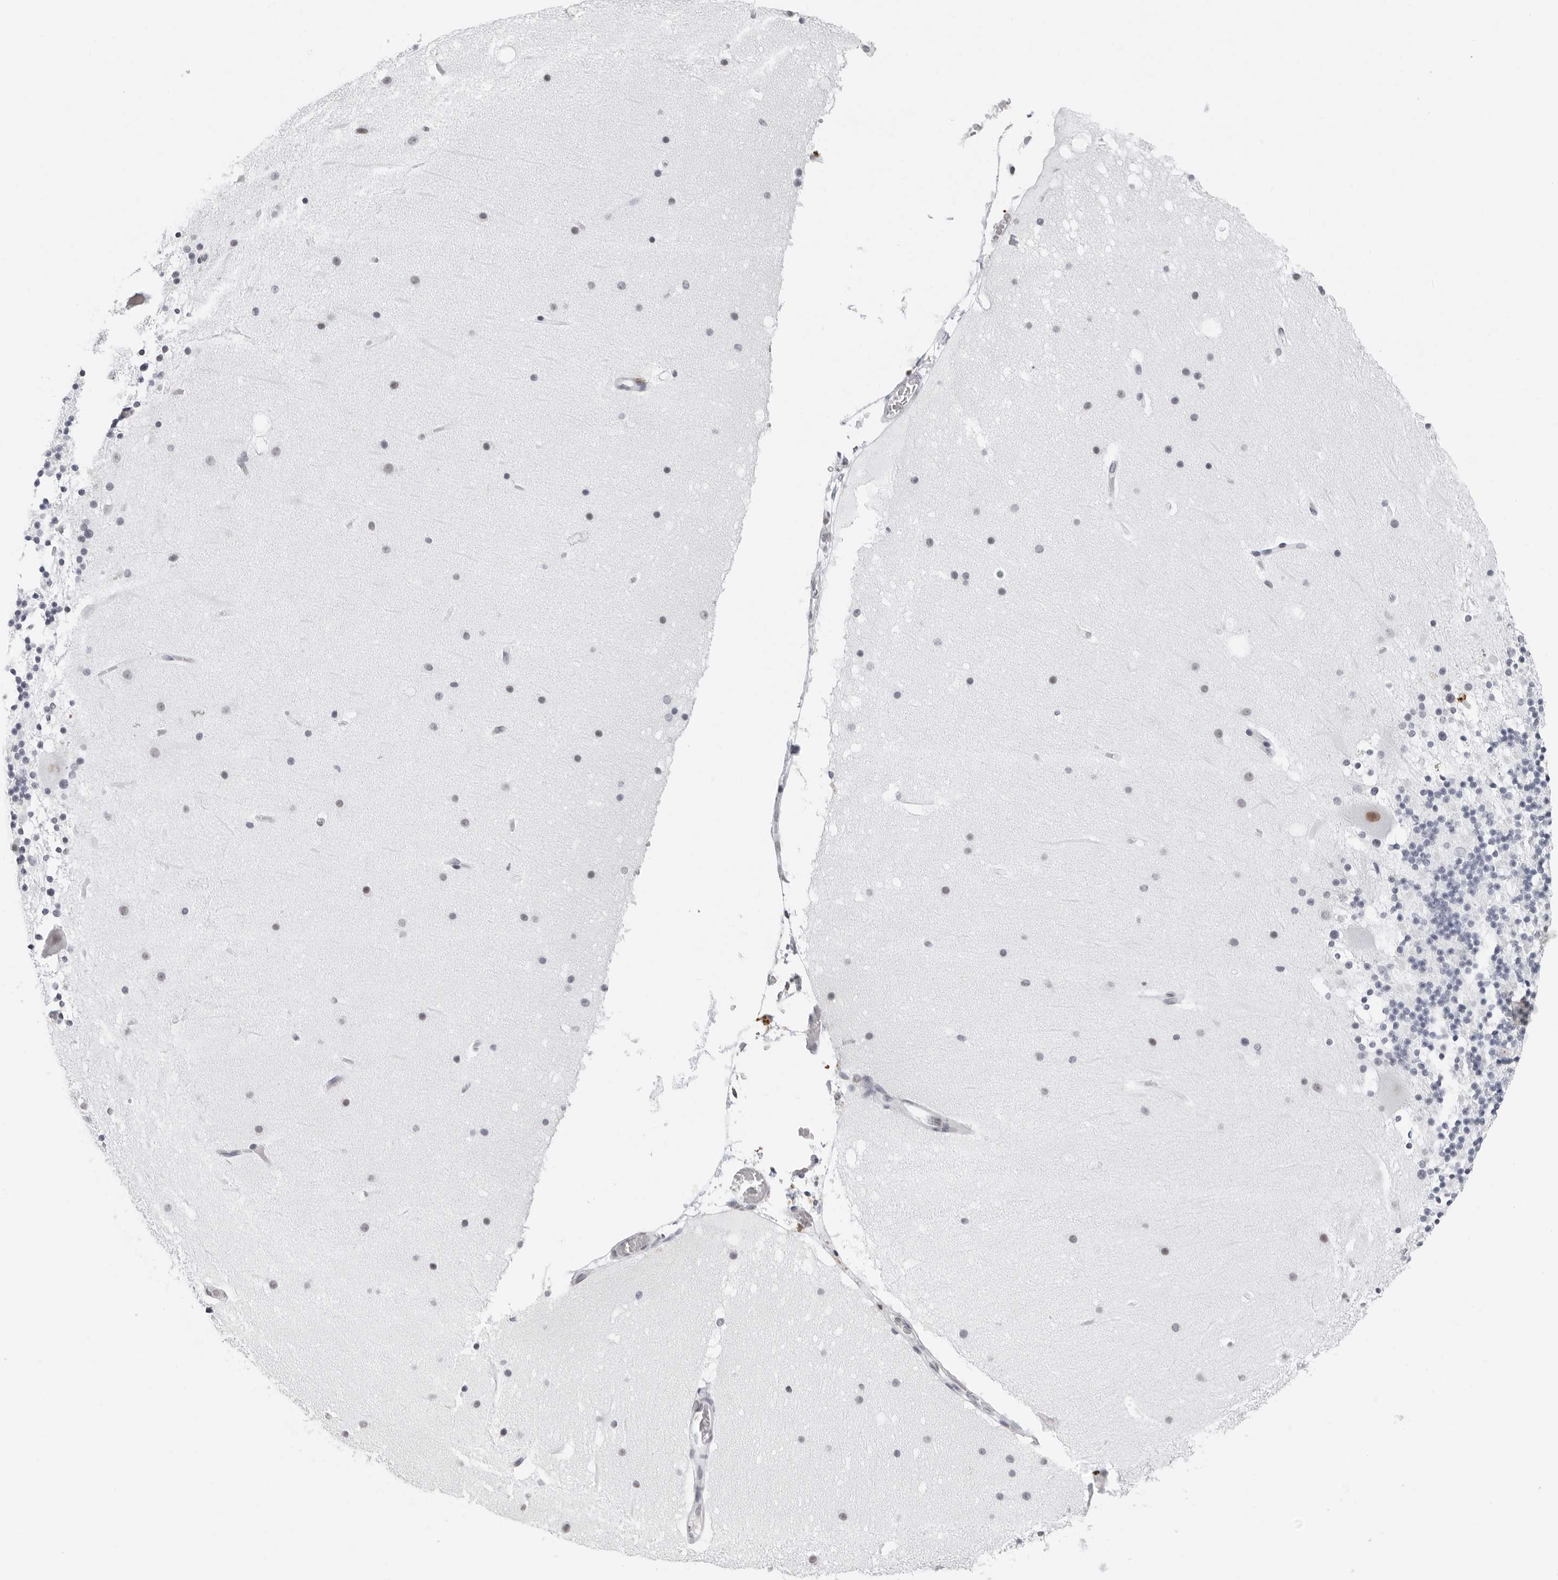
{"staining": {"intensity": "negative", "quantity": "none", "location": "none"}, "tissue": "cerebellum", "cell_type": "Cells in granular layer", "image_type": "normal", "snomed": [{"axis": "morphology", "description": "Normal tissue, NOS"}, {"axis": "topography", "description": "Cerebellum"}], "caption": "Immunohistochemistry (IHC) histopathology image of benign cerebellum: cerebellum stained with DAB (3,3'-diaminobenzidine) shows no significant protein staining in cells in granular layer.", "gene": "FLG2", "patient": {"sex": "male", "age": 57}}